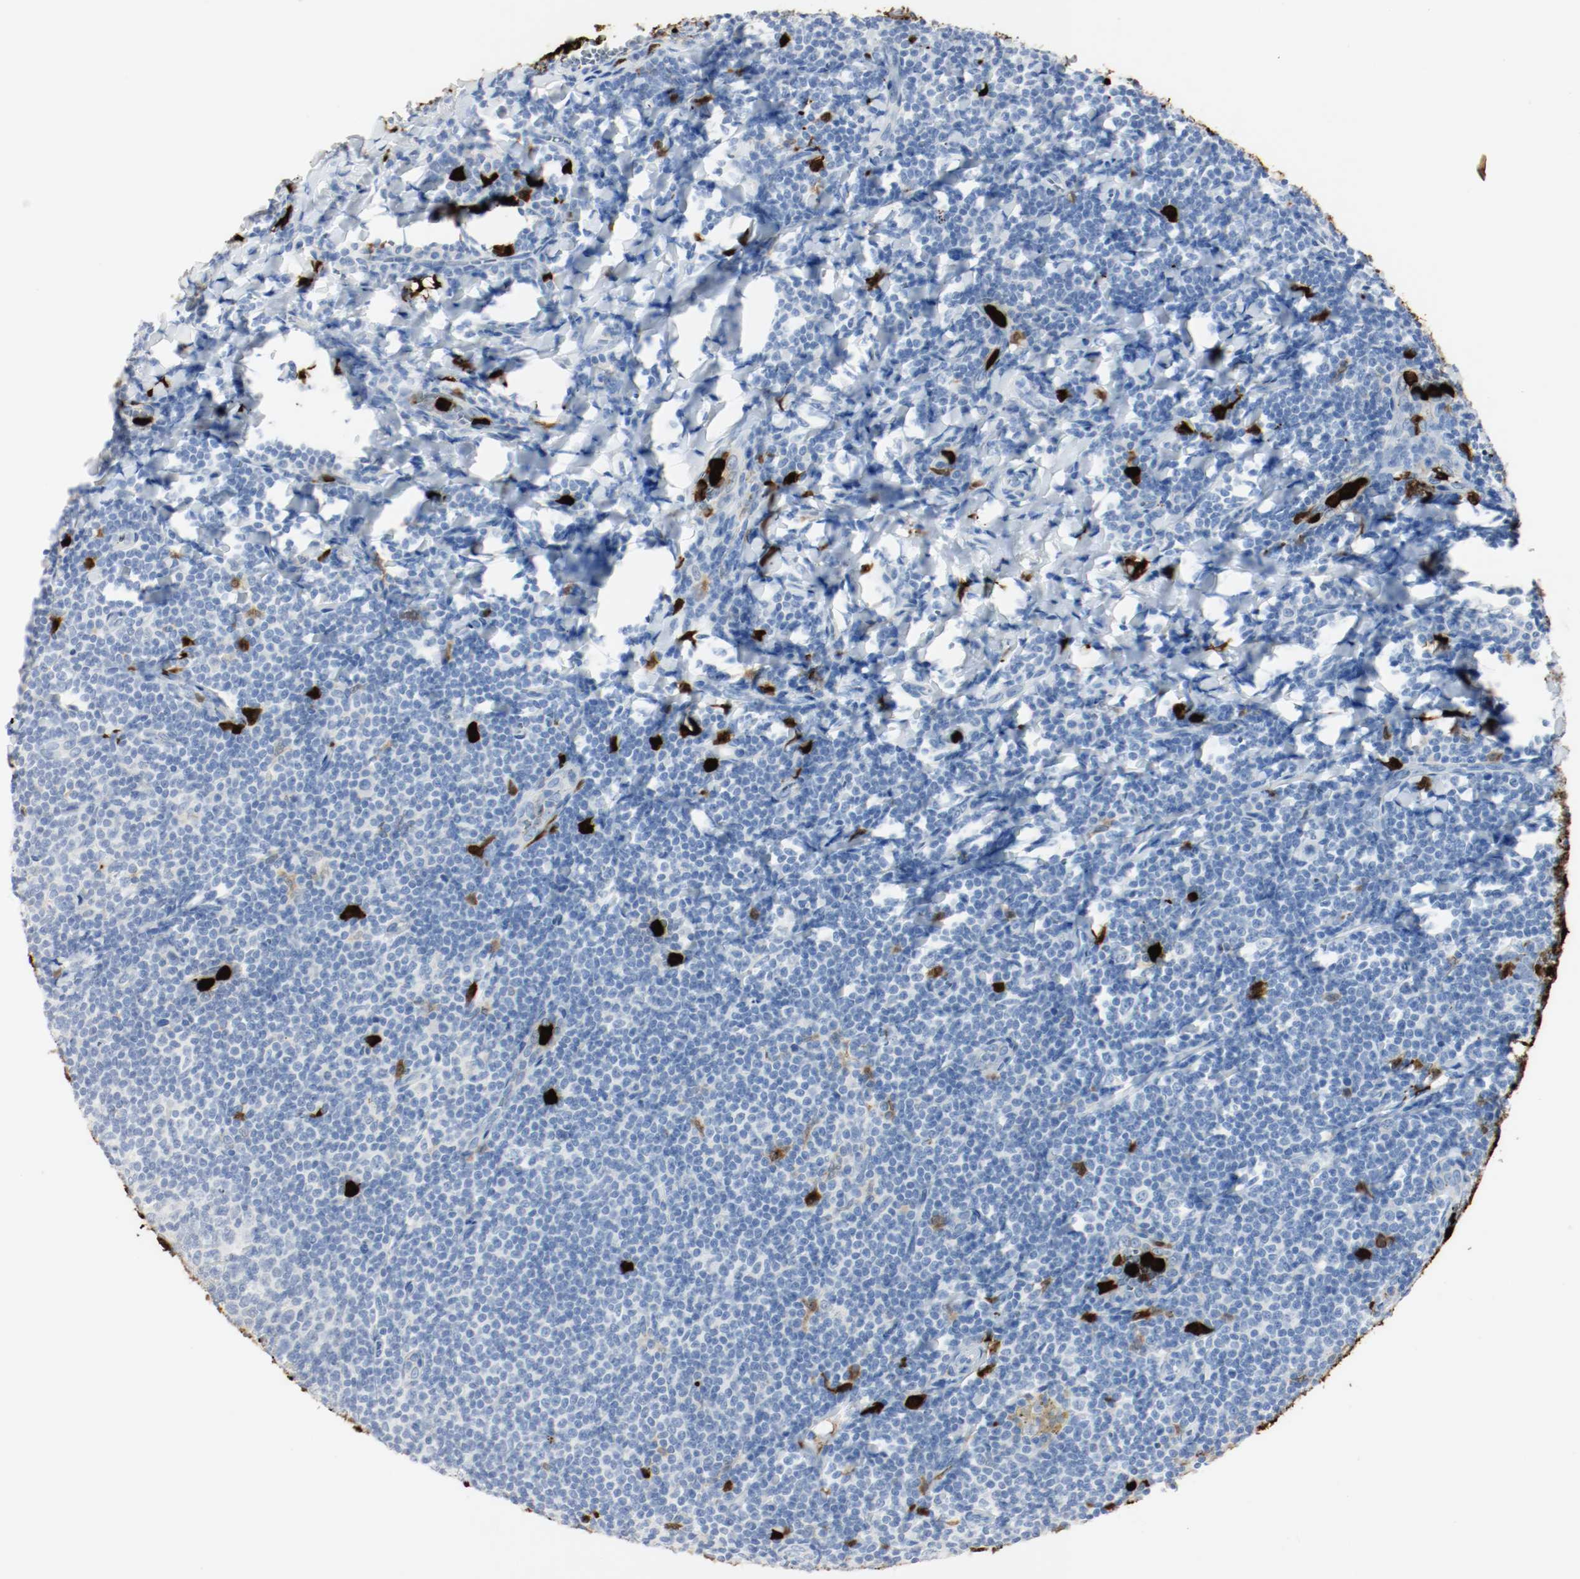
{"staining": {"intensity": "negative", "quantity": "none", "location": "none"}, "tissue": "tonsil", "cell_type": "Germinal center cells", "image_type": "normal", "snomed": [{"axis": "morphology", "description": "Normal tissue, NOS"}, {"axis": "topography", "description": "Tonsil"}], "caption": "Immunohistochemistry (IHC) micrograph of benign tonsil: tonsil stained with DAB (3,3'-diaminobenzidine) displays no significant protein expression in germinal center cells.", "gene": "S100A9", "patient": {"sex": "male", "age": 31}}